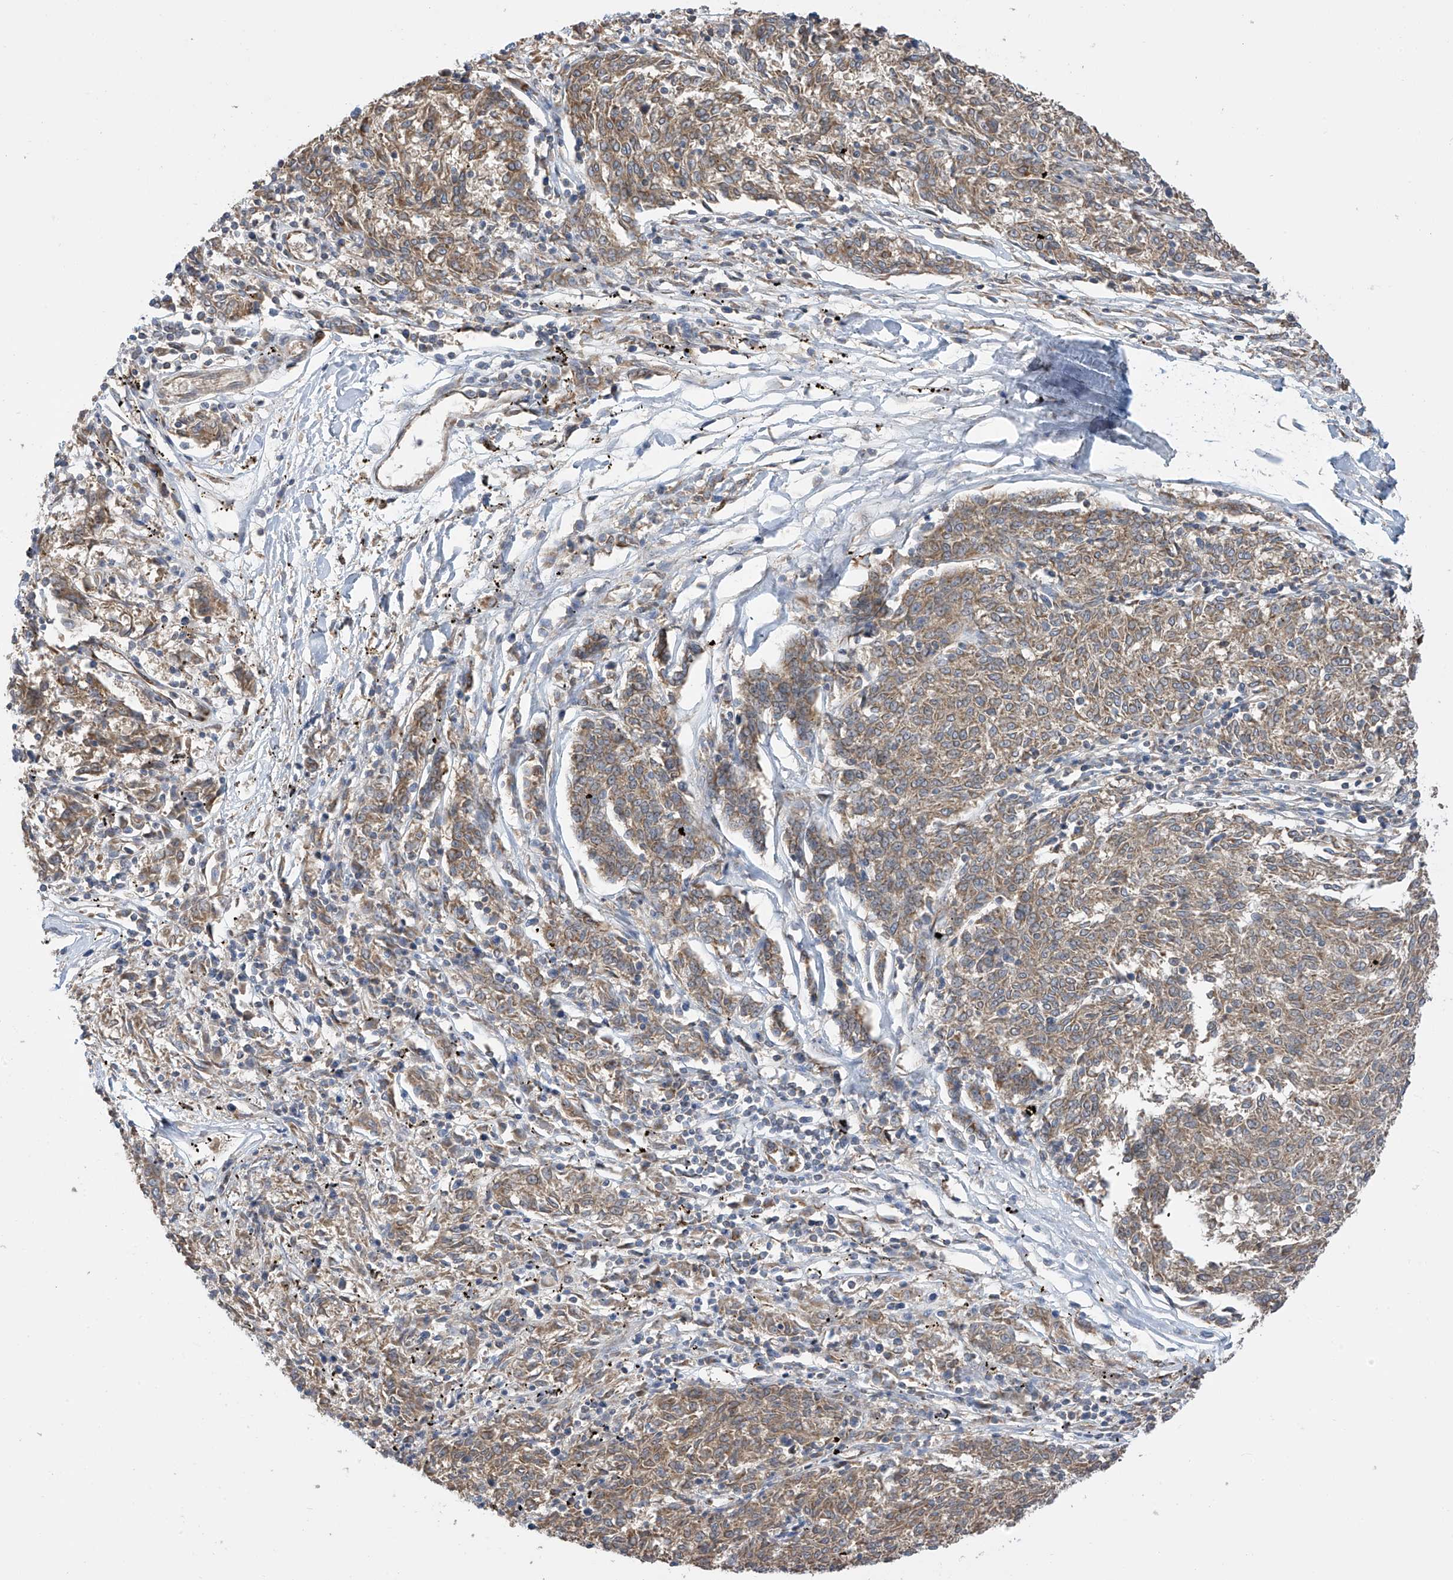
{"staining": {"intensity": "moderate", "quantity": ">75%", "location": "cytoplasmic/membranous"}, "tissue": "melanoma", "cell_type": "Tumor cells", "image_type": "cancer", "snomed": [{"axis": "morphology", "description": "Malignant melanoma, NOS"}, {"axis": "topography", "description": "Skin"}], "caption": "Protein staining demonstrates moderate cytoplasmic/membranous expression in about >75% of tumor cells in malignant melanoma. (IHC, brightfield microscopy, high magnification).", "gene": "PNPT1", "patient": {"sex": "female", "age": 72}}